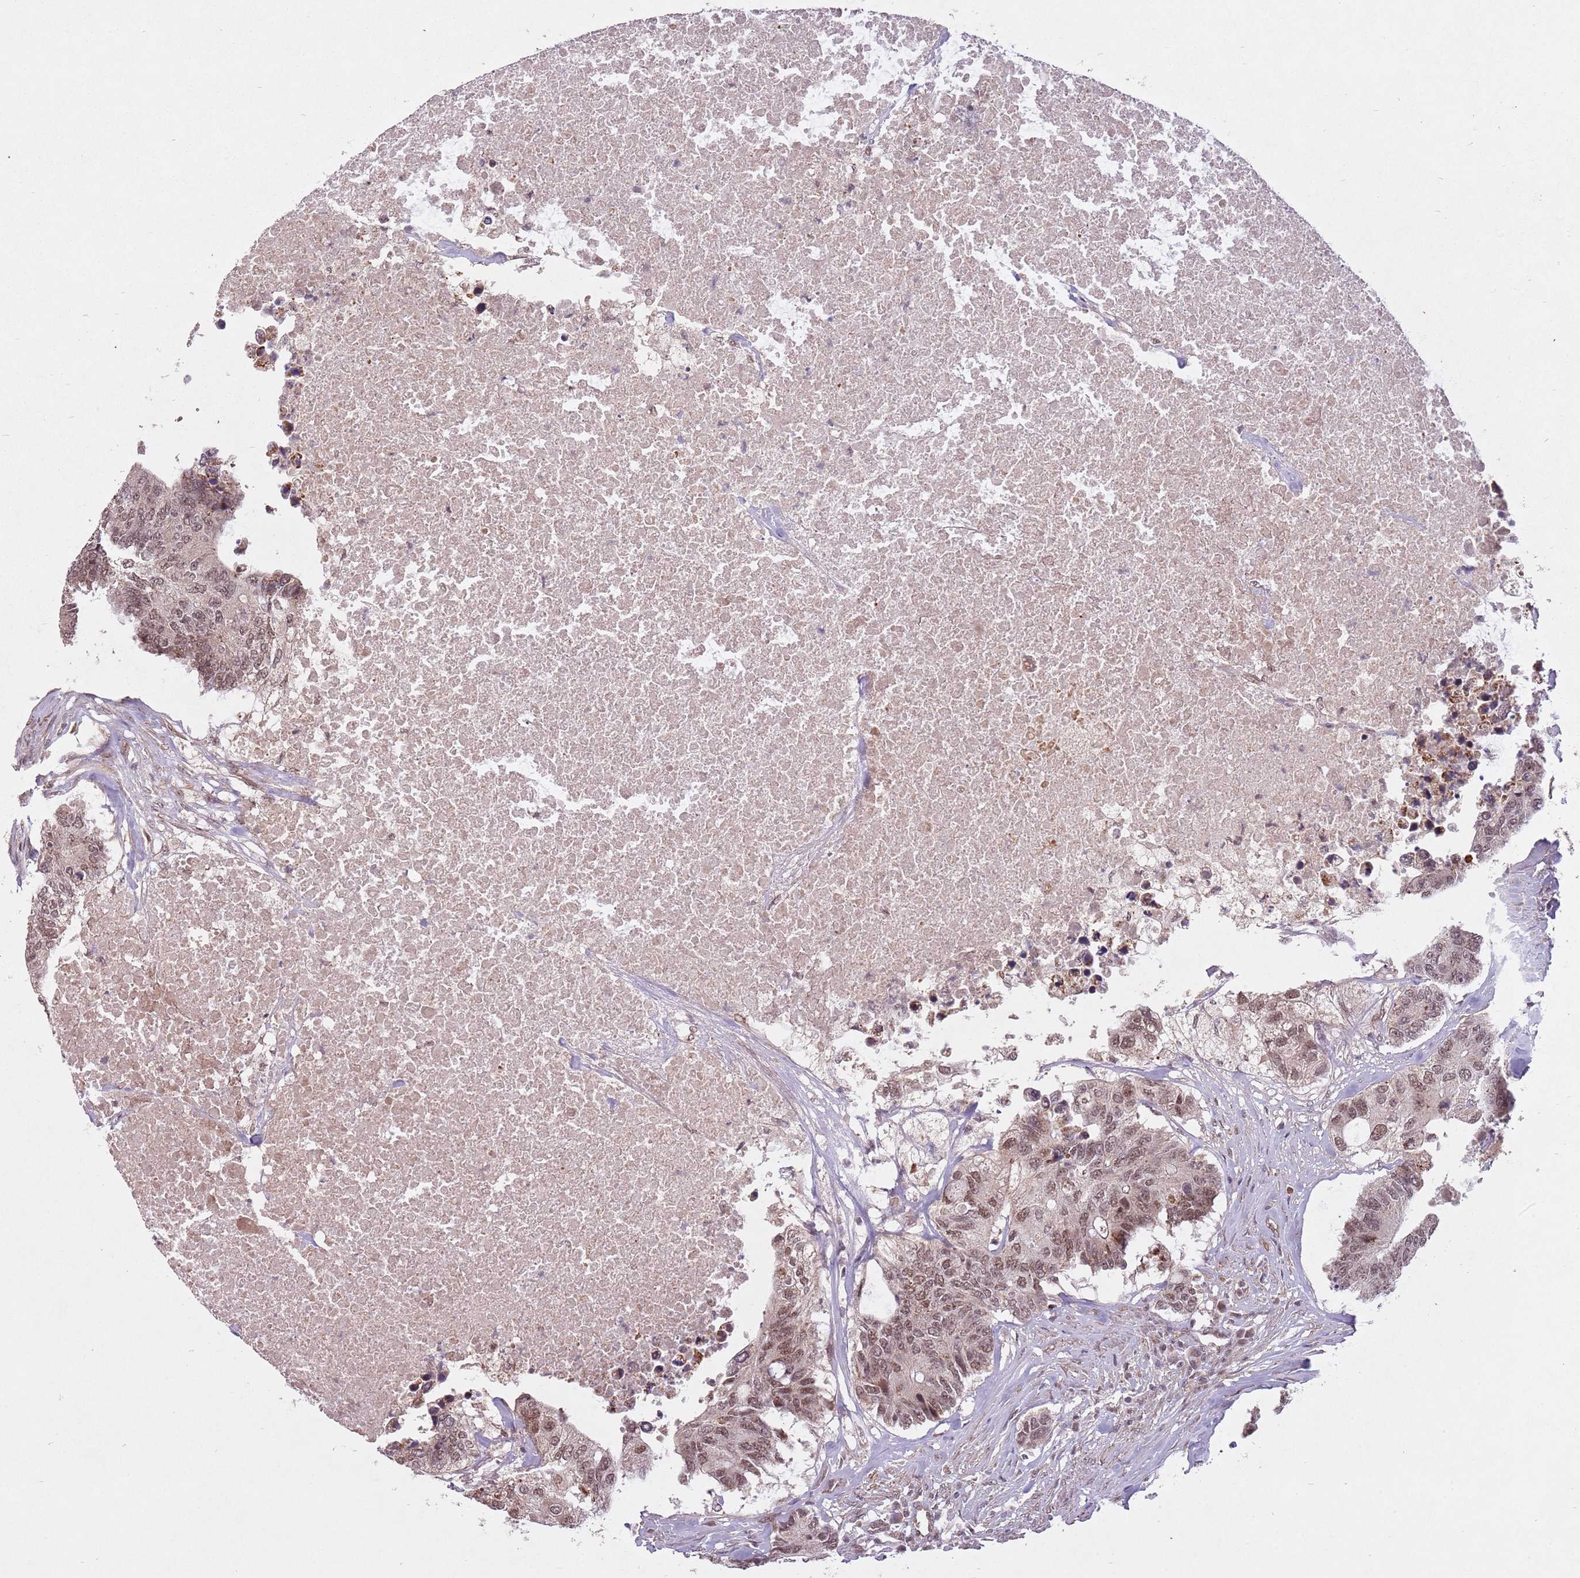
{"staining": {"intensity": "moderate", "quantity": ">75%", "location": "cytoplasmic/membranous,nuclear"}, "tissue": "colorectal cancer", "cell_type": "Tumor cells", "image_type": "cancer", "snomed": [{"axis": "morphology", "description": "Adenocarcinoma, NOS"}, {"axis": "topography", "description": "Colon"}], "caption": "Immunohistochemistry image of human colorectal cancer (adenocarcinoma) stained for a protein (brown), which exhibits medium levels of moderate cytoplasmic/membranous and nuclear staining in about >75% of tumor cells.", "gene": "SUDS3", "patient": {"sex": "male", "age": 71}}